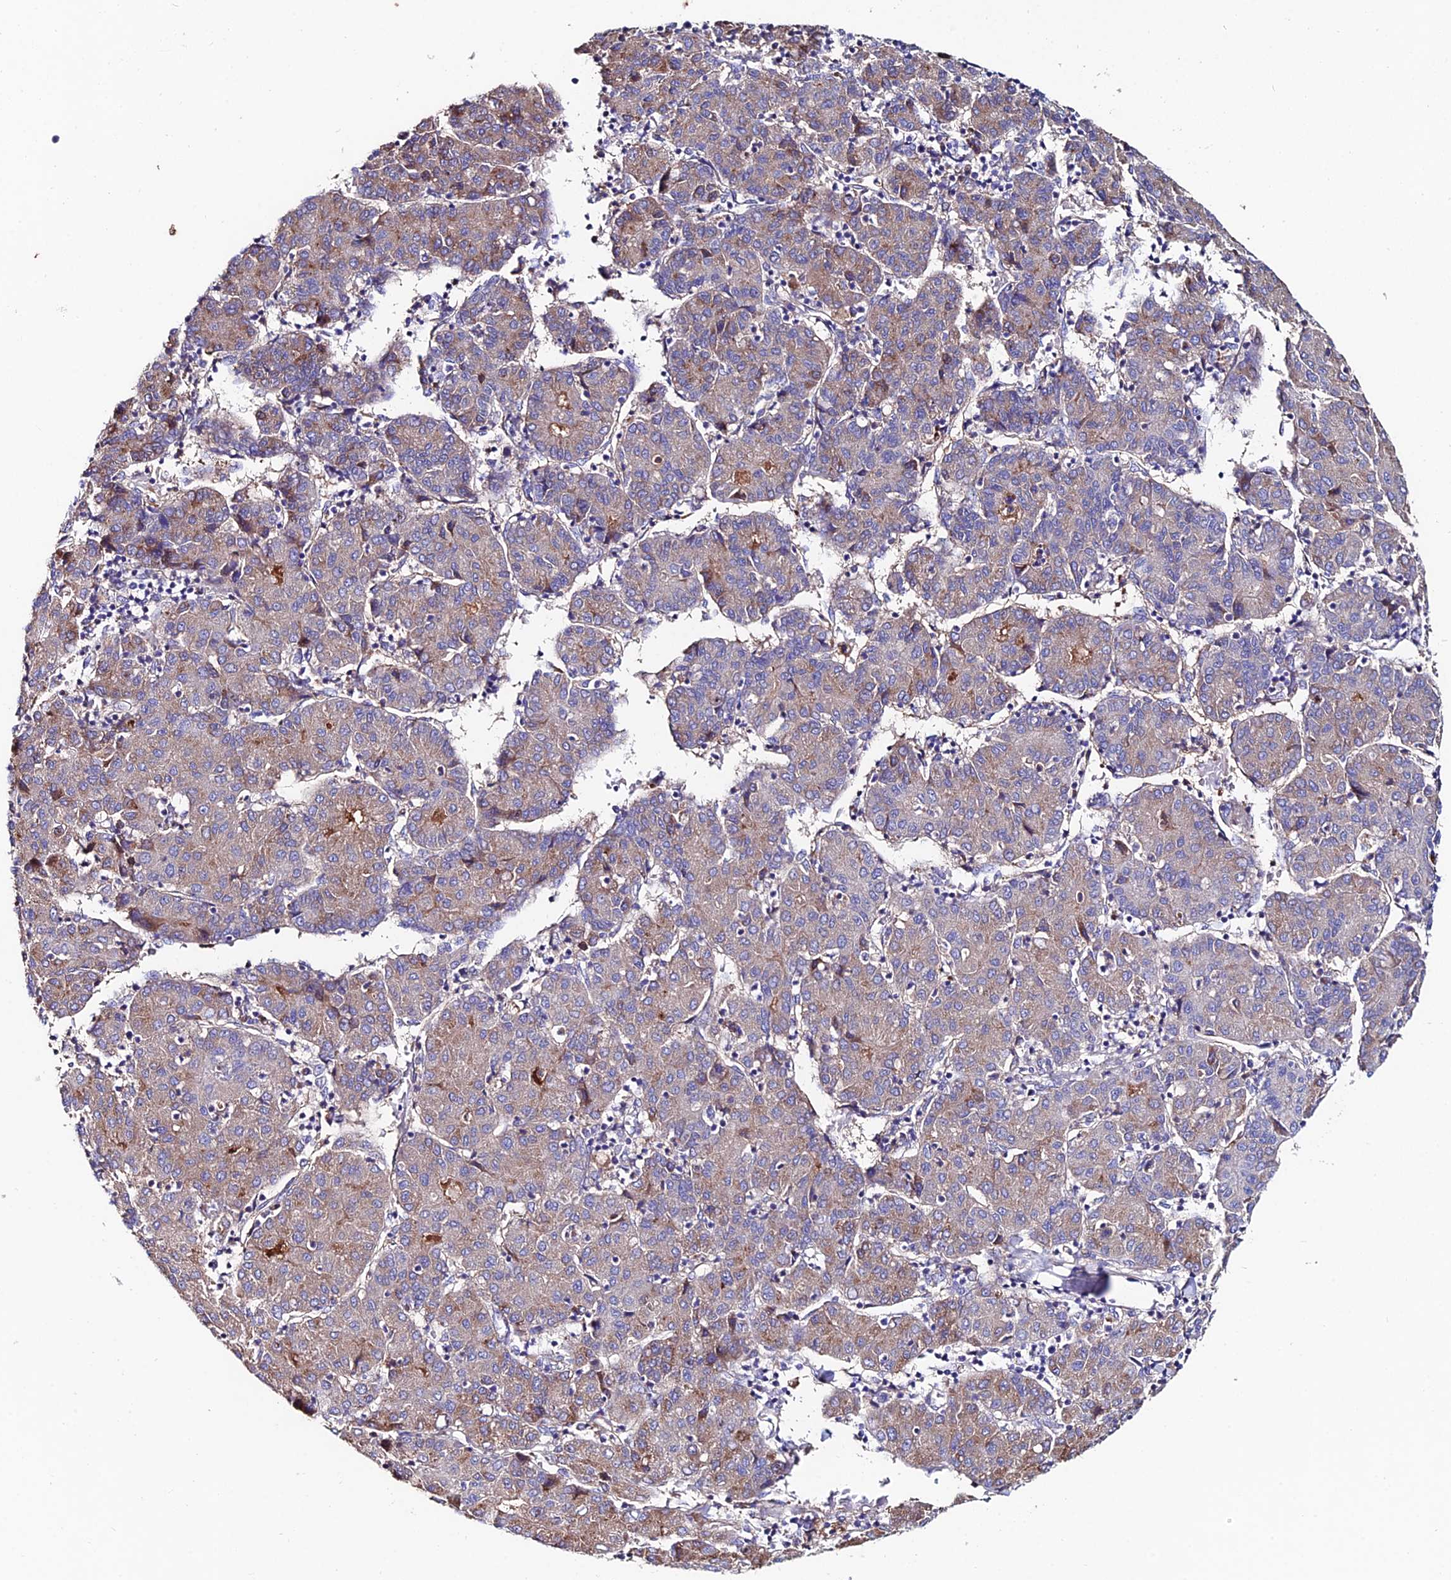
{"staining": {"intensity": "weak", "quantity": "<25%", "location": "cytoplasmic/membranous"}, "tissue": "liver cancer", "cell_type": "Tumor cells", "image_type": "cancer", "snomed": [{"axis": "morphology", "description": "Carcinoma, Hepatocellular, NOS"}, {"axis": "topography", "description": "Liver"}], "caption": "Tumor cells are negative for brown protein staining in hepatocellular carcinoma (liver).", "gene": "SLC25A16", "patient": {"sex": "male", "age": 65}}